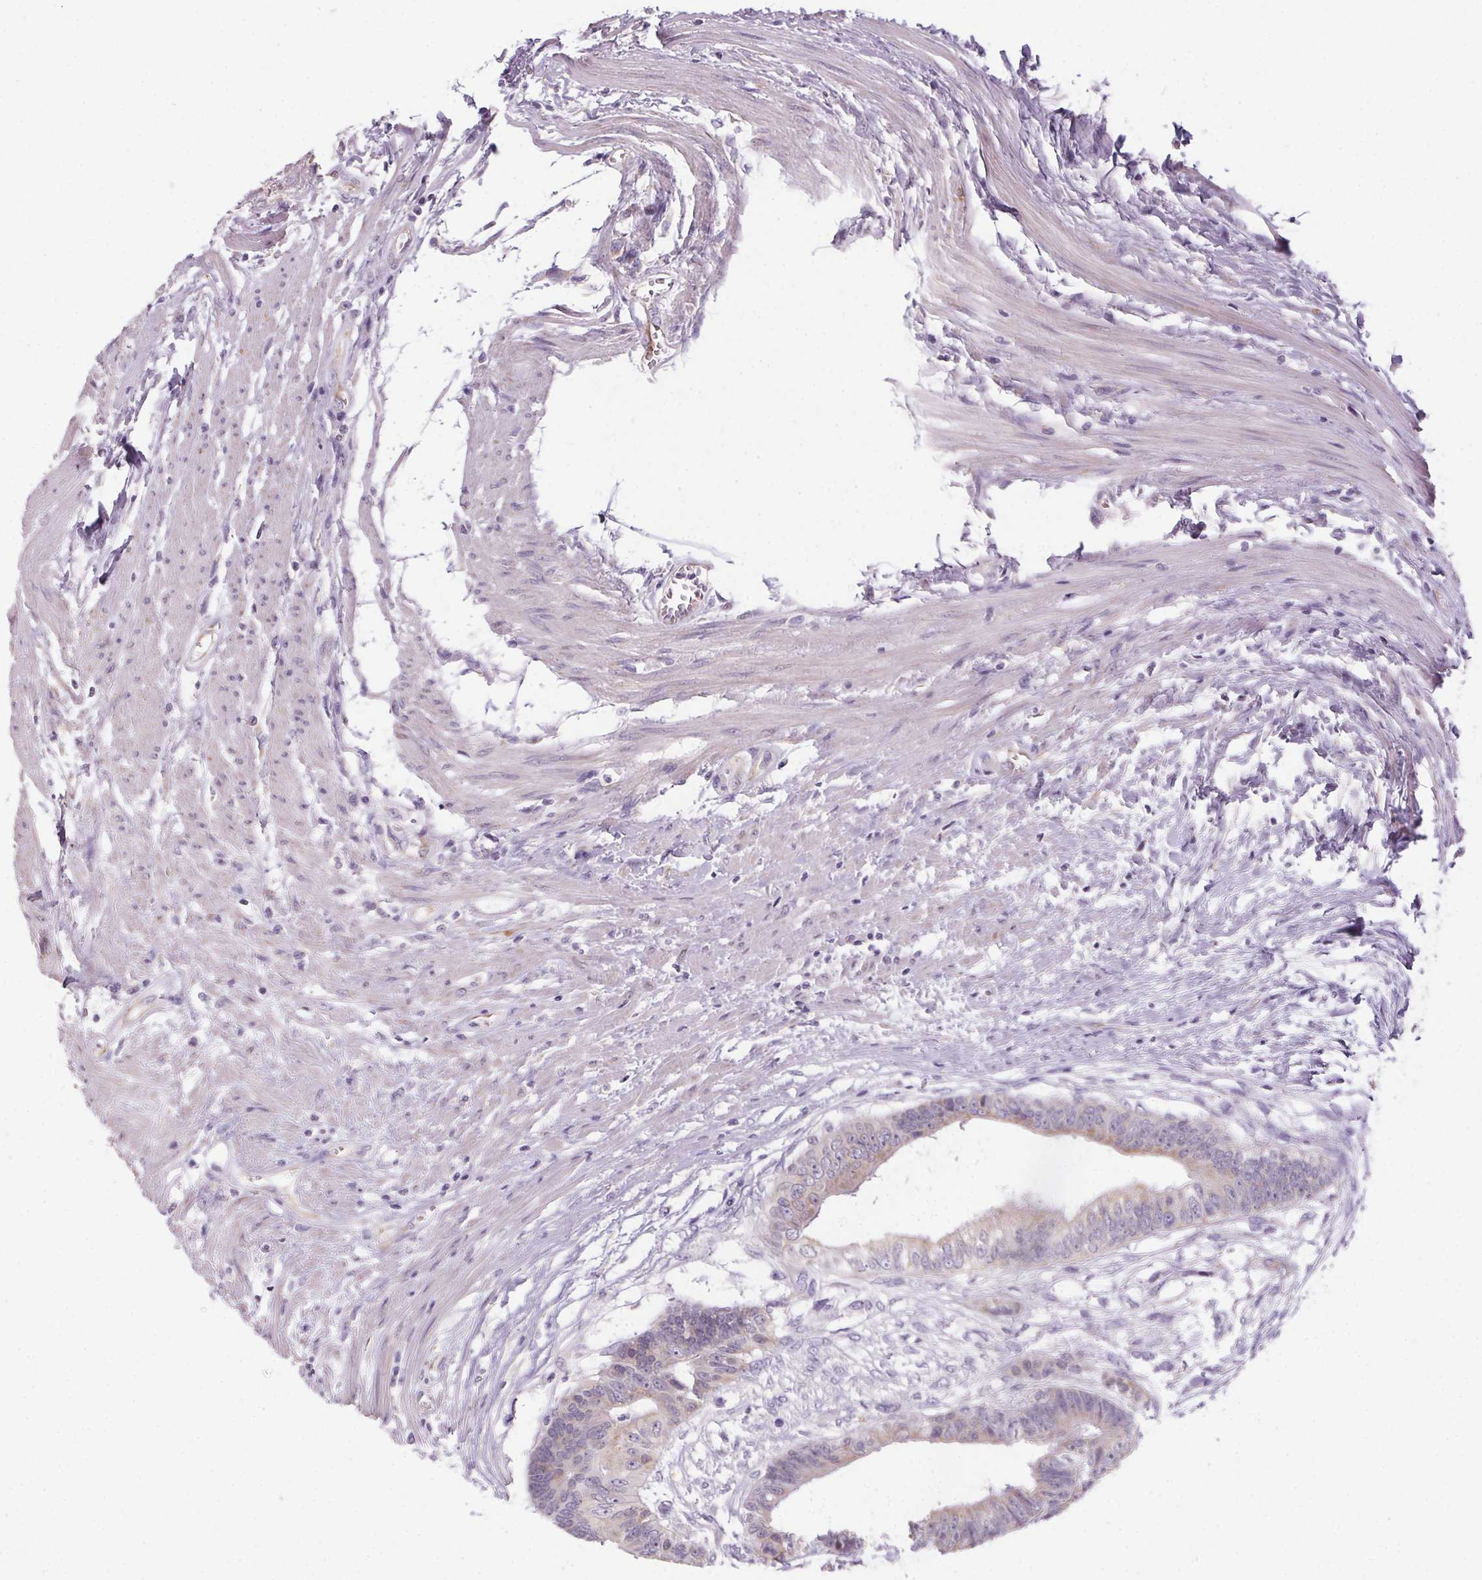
{"staining": {"intensity": "weak", "quantity": "<25%", "location": "cytoplasmic/membranous"}, "tissue": "colorectal cancer", "cell_type": "Tumor cells", "image_type": "cancer", "snomed": [{"axis": "morphology", "description": "Adenocarcinoma, NOS"}, {"axis": "topography", "description": "Rectum"}], "caption": "Immunohistochemical staining of human colorectal cancer reveals no significant staining in tumor cells.", "gene": "SMYD1", "patient": {"sex": "male", "age": 63}}